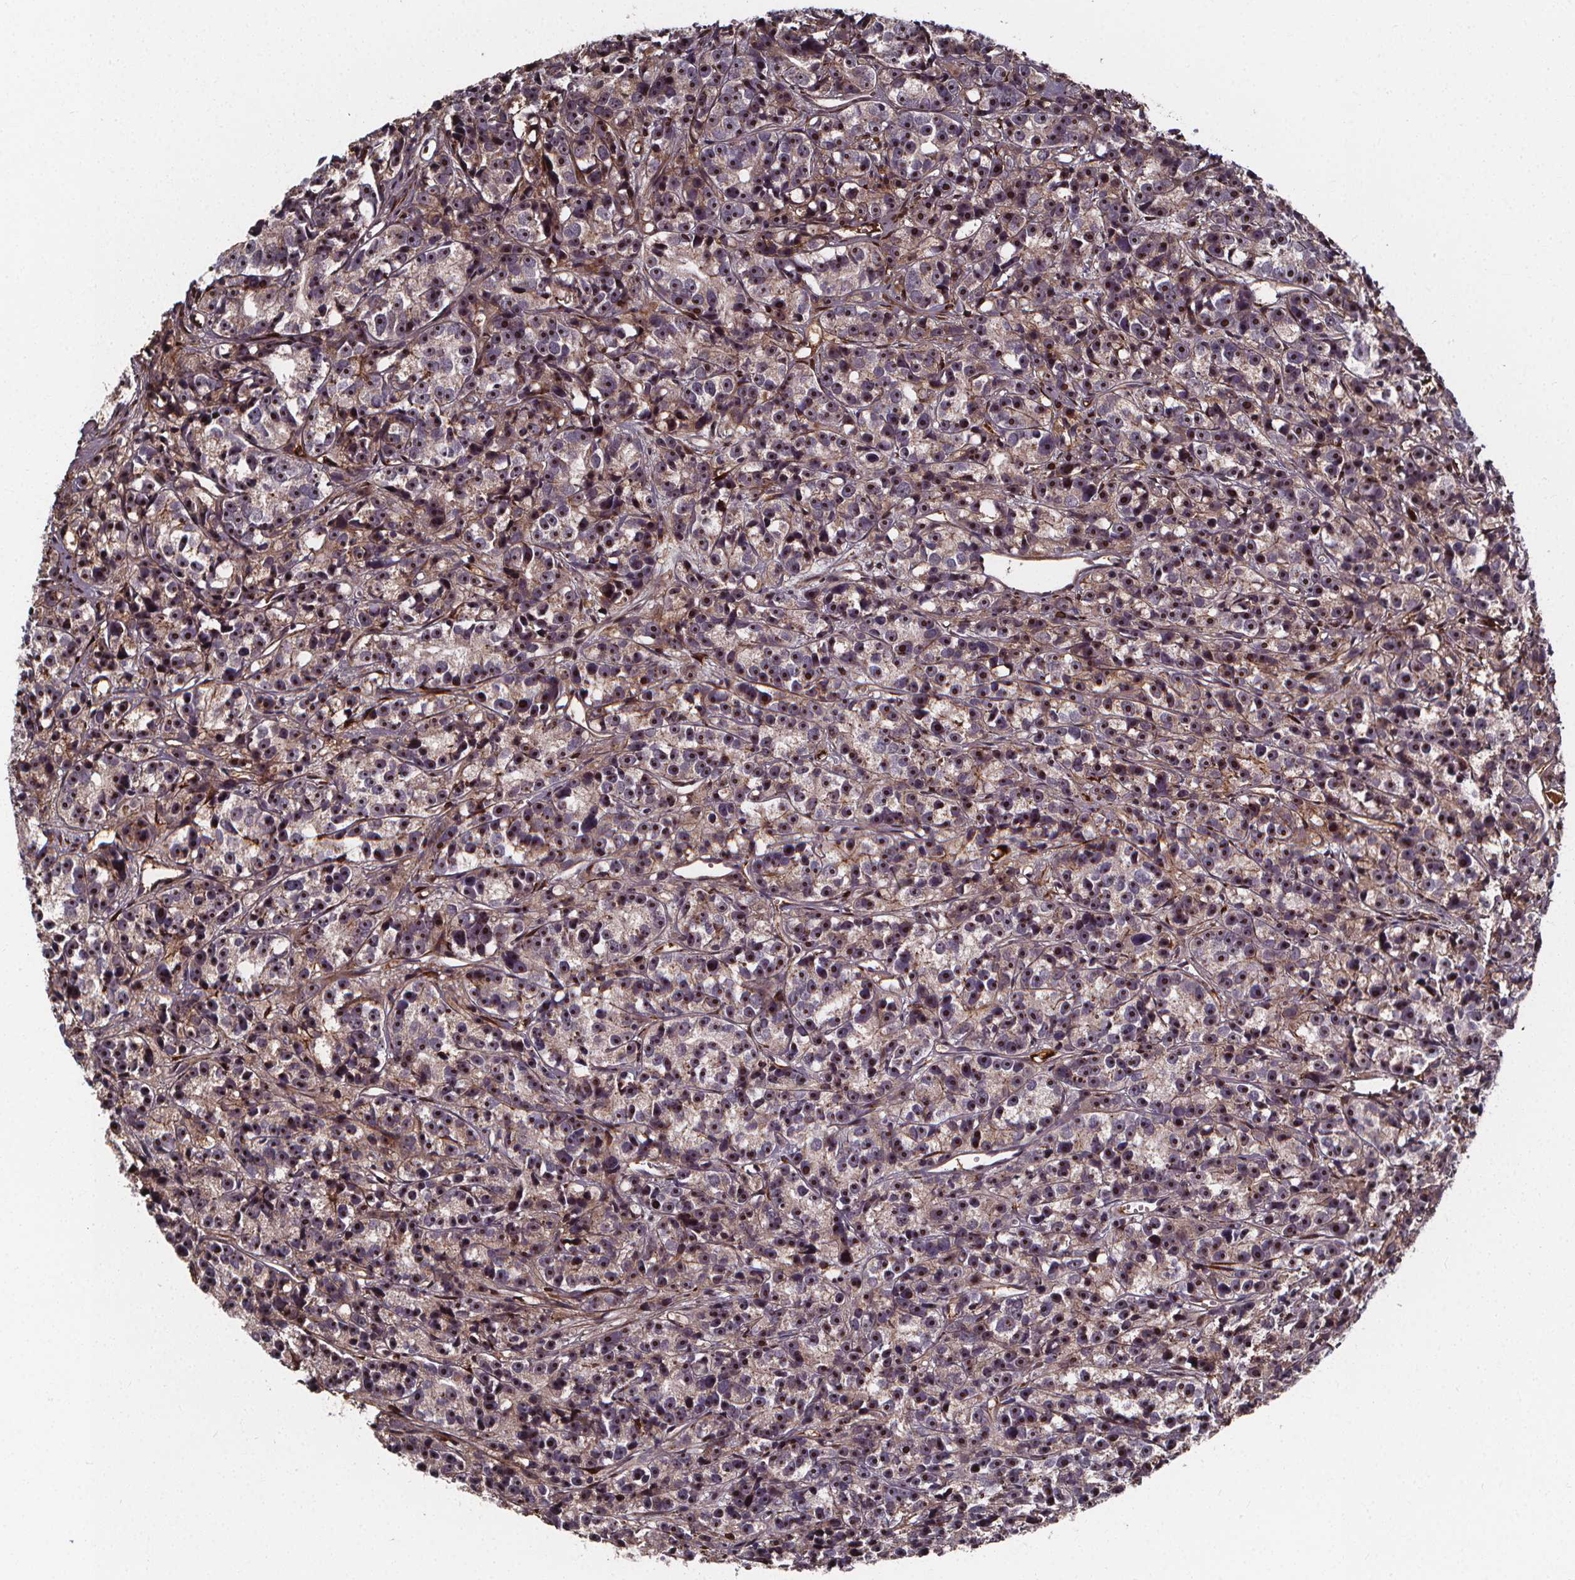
{"staining": {"intensity": "weak", "quantity": ">75%", "location": "cytoplasmic/membranous"}, "tissue": "prostate cancer", "cell_type": "Tumor cells", "image_type": "cancer", "snomed": [{"axis": "morphology", "description": "Adenocarcinoma, High grade"}, {"axis": "topography", "description": "Prostate"}], "caption": "Brown immunohistochemical staining in prostate cancer shows weak cytoplasmic/membranous expression in approximately >75% of tumor cells.", "gene": "AEBP1", "patient": {"sex": "male", "age": 77}}